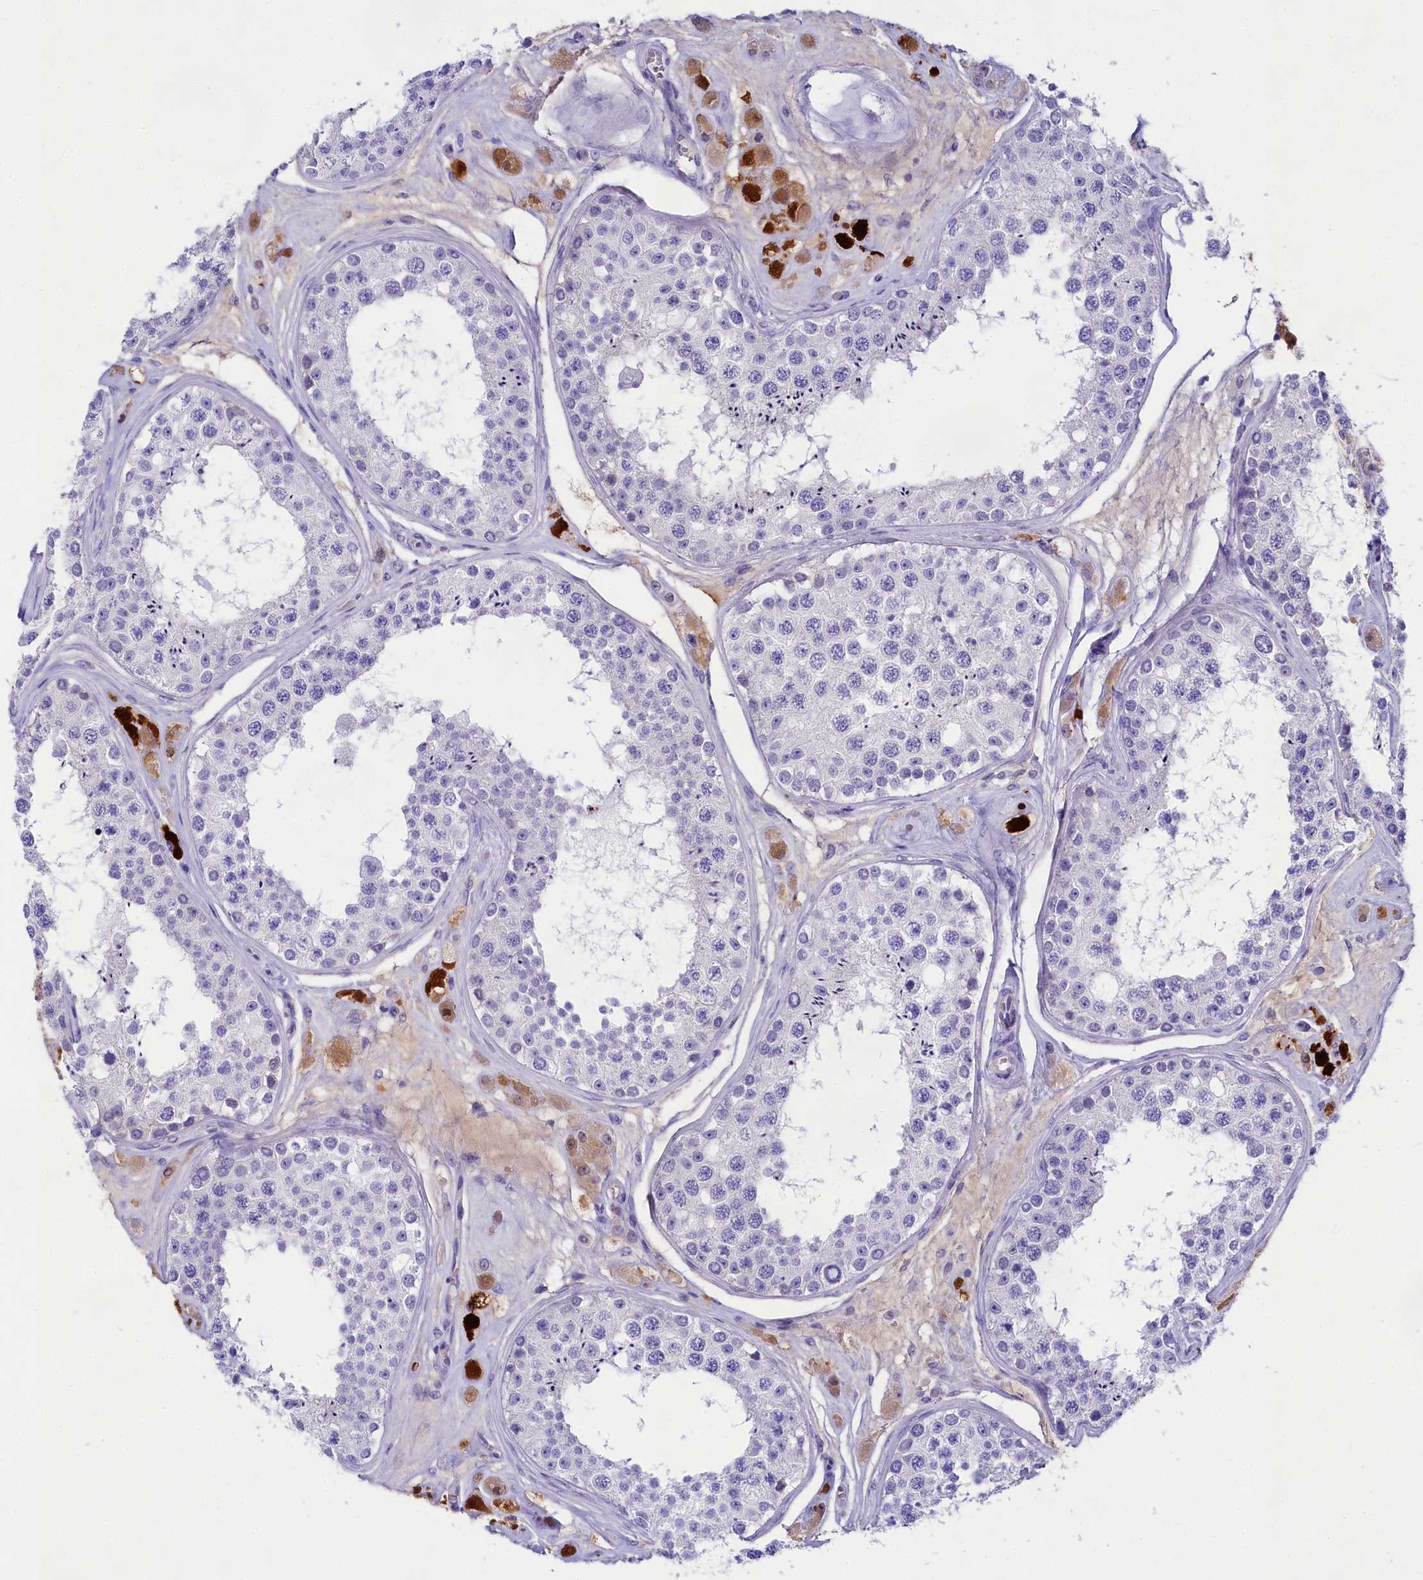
{"staining": {"intensity": "negative", "quantity": "none", "location": "none"}, "tissue": "testis", "cell_type": "Cells in seminiferous ducts", "image_type": "normal", "snomed": [{"axis": "morphology", "description": "Normal tissue, NOS"}, {"axis": "topography", "description": "Testis"}], "caption": "Immunohistochemistry micrograph of unremarkable testis: human testis stained with DAB reveals no significant protein positivity in cells in seminiferous ducts. (Stains: DAB (3,3'-diaminobenzidine) immunohistochemistry with hematoxylin counter stain, Microscopy: brightfield microscopy at high magnification).", "gene": "SULT2A1", "patient": {"sex": "male", "age": 25}}